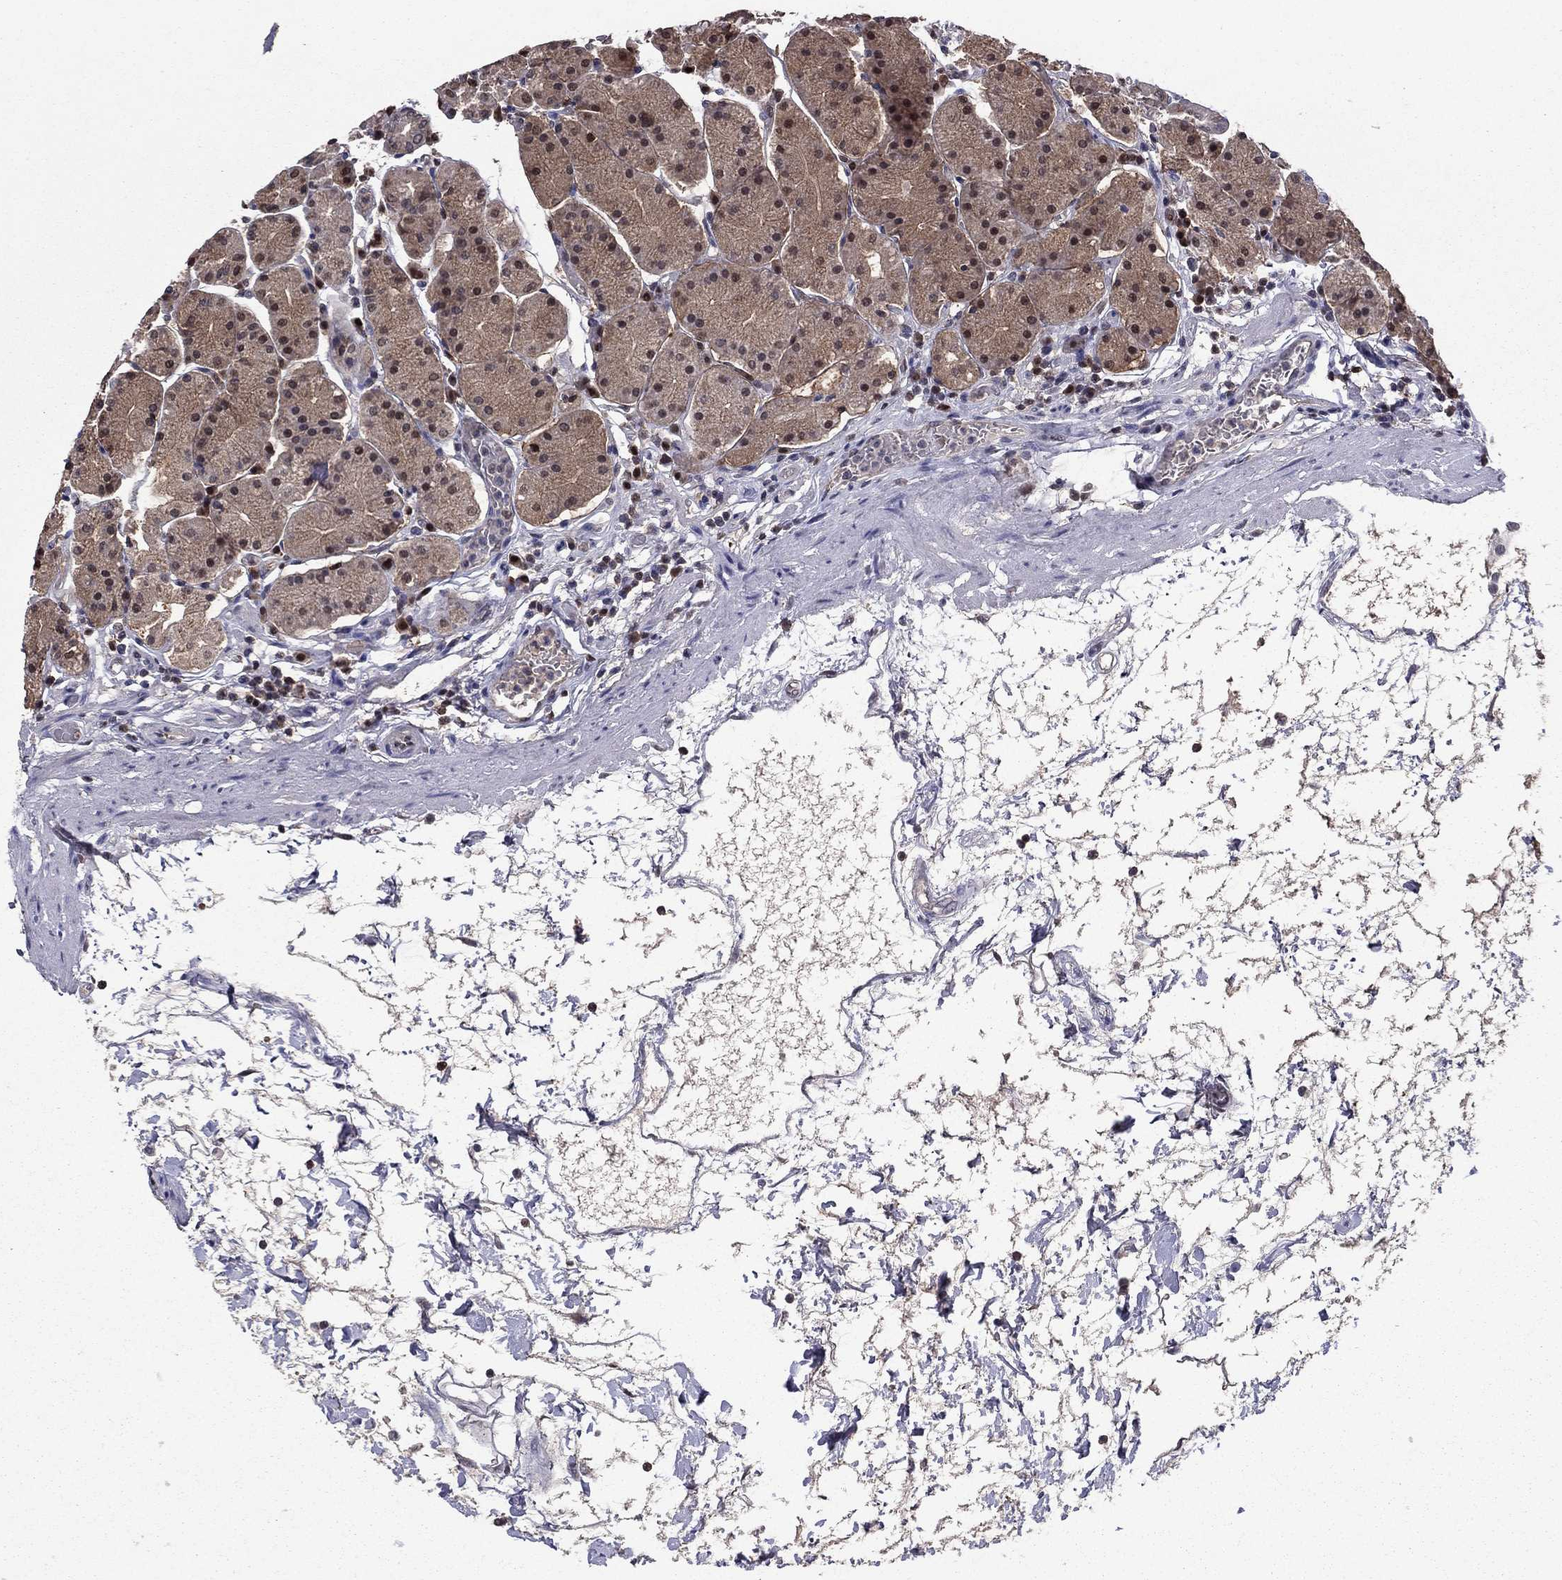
{"staining": {"intensity": "moderate", "quantity": "<25%", "location": "cytoplasmic/membranous,nuclear"}, "tissue": "stomach", "cell_type": "Glandular cells", "image_type": "normal", "snomed": [{"axis": "morphology", "description": "Normal tissue, NOS"}, {"axis": "topography", "description": "Stomach"}], "caption": "The image shows staining of unremarkable stomach, revealing moderate cytoplasmic/membranous,nuclear protein staining (brown color) within glandular cells.", "gene": "APPBP2", "patient": {"sex": "male", "age": 54}}